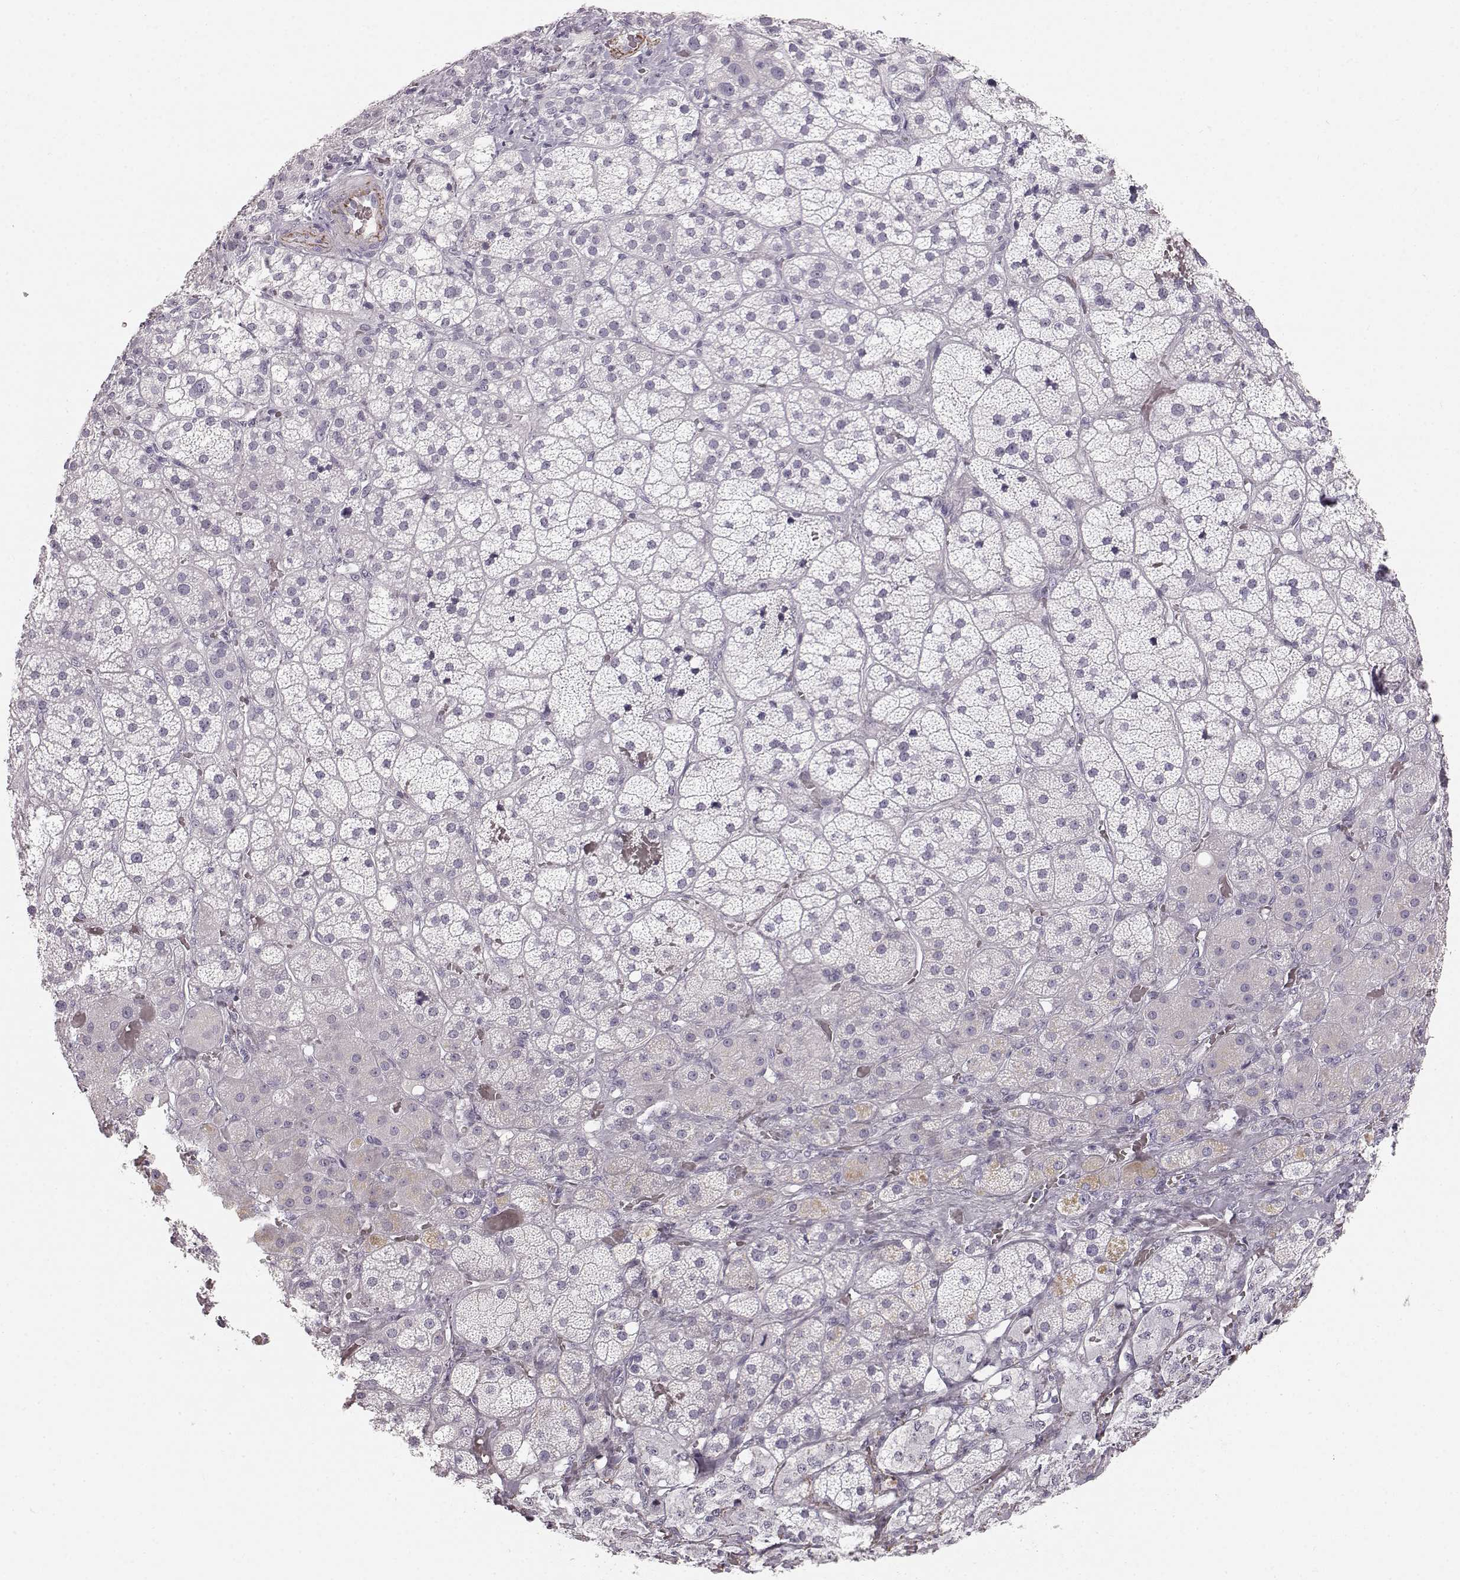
{"staining": {"intensity": "negative", "quantity": "none", "location": "none"}, "tissue": "adrenal gland", "cell_type": "Glandular cells", "image_type": "normal", "snomed": [{"axis": "morphology", "description": "Normal tissue, NOS"}, {"axis": "topography", "description": "Adrenal gland"}], "caption": "Immunohistochemistry (IHC) histopathology image of unremarkable human adrenal gland stained for a protein (brown), which exhibits no positivity in glandular cells.", "gene": "KRTAP16", "patient": {"sex": "male", "age": 57}}